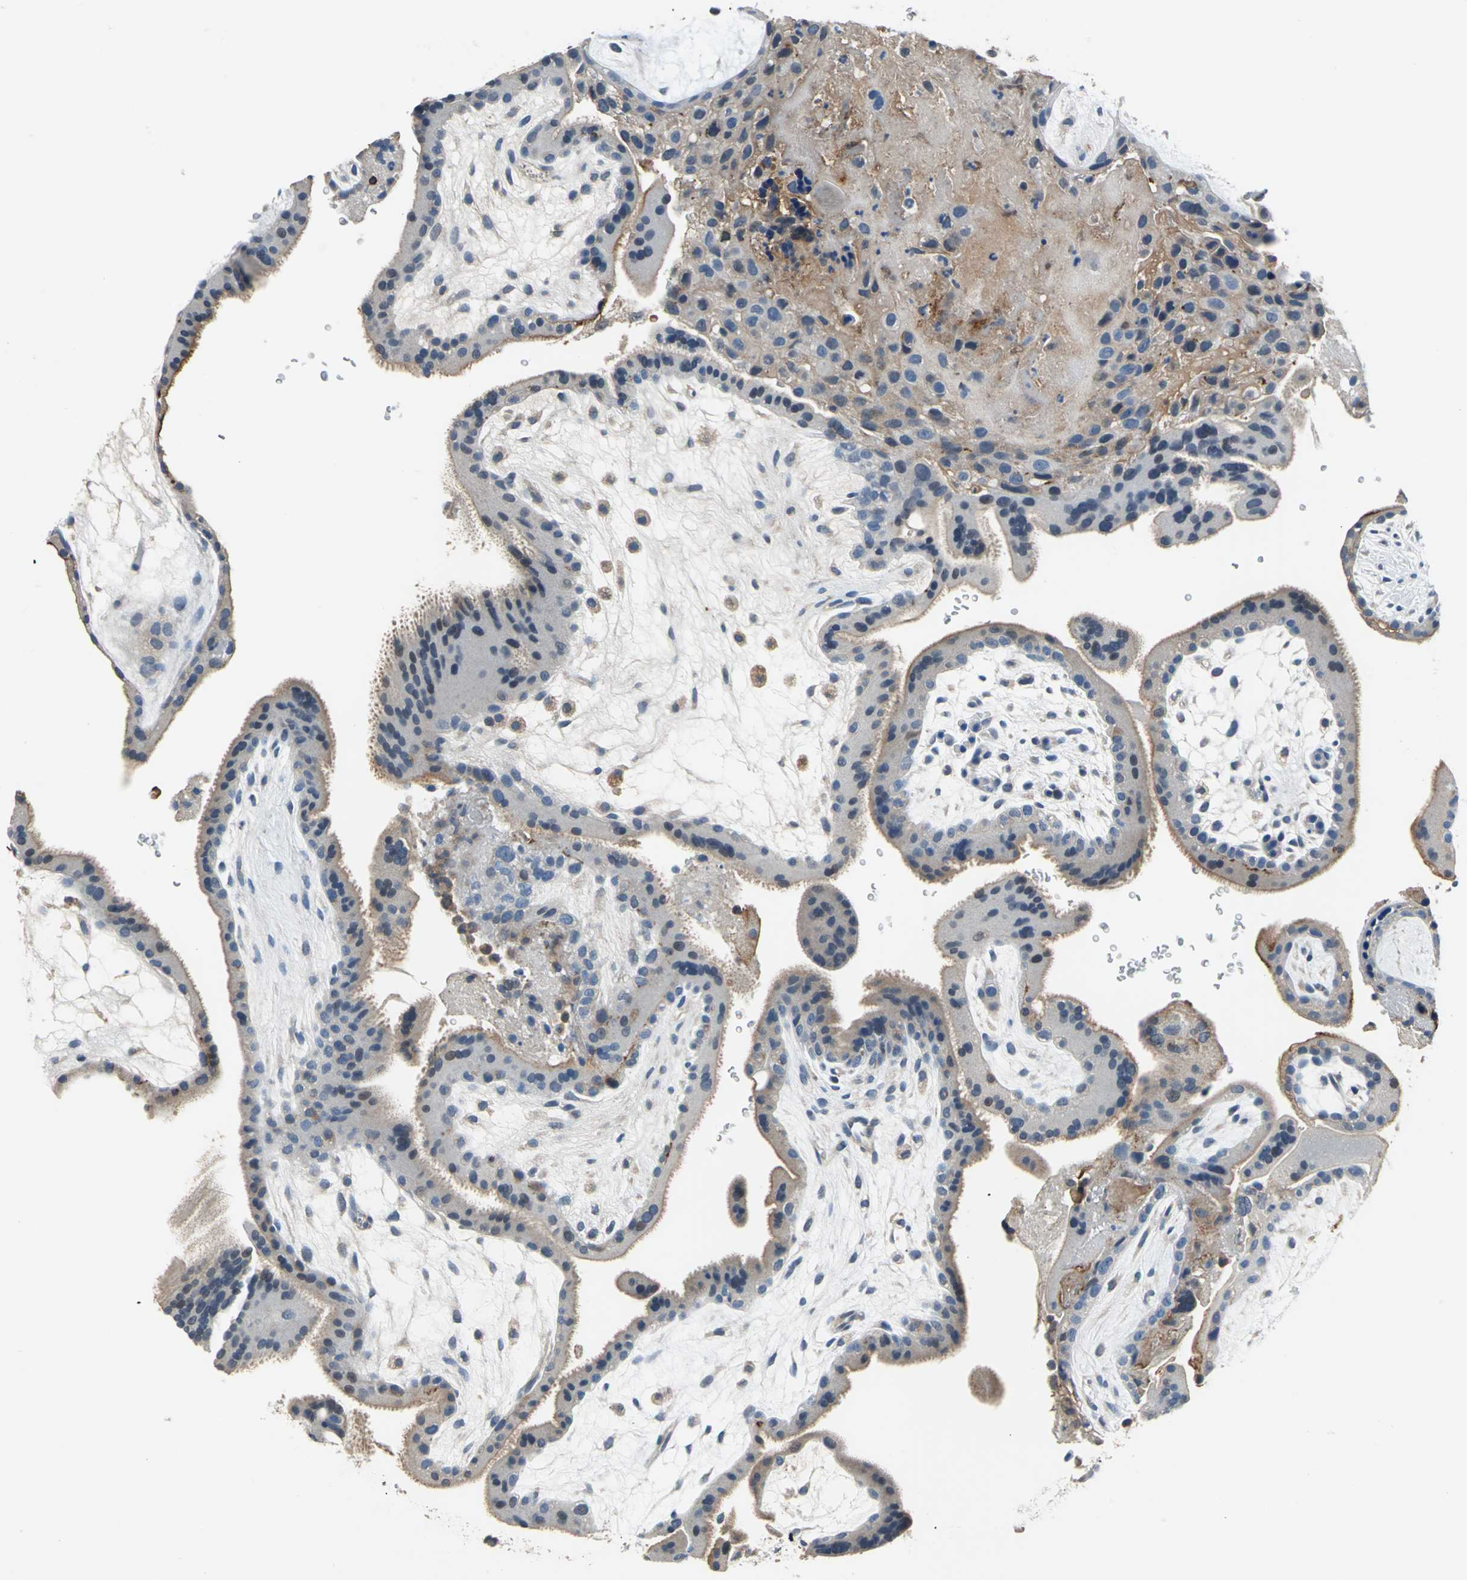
{"staining": {"intensity": "weak", "quantity": "25%-75%", "location": "cytoplasmic/membranous"}, "tissue": "placenta", "cell_type": "Decidual cells", "image_type": "normal", "snomed": [{"axis": "morphology", "description": "Normal tissue, NOS"}, {"axis": "topography", "description": "Placenta"}], "caption": "Immunohistochemical staining of benign placenta demonstrates weak cytoplasmic/membranous protein staining in about 25%-75% of decidual cells. (brown staining indicates protein expression, while blue staining denotes nuclei).", "gene": "SLC19A2", "patient": {"sex": "female", "age": 19}}